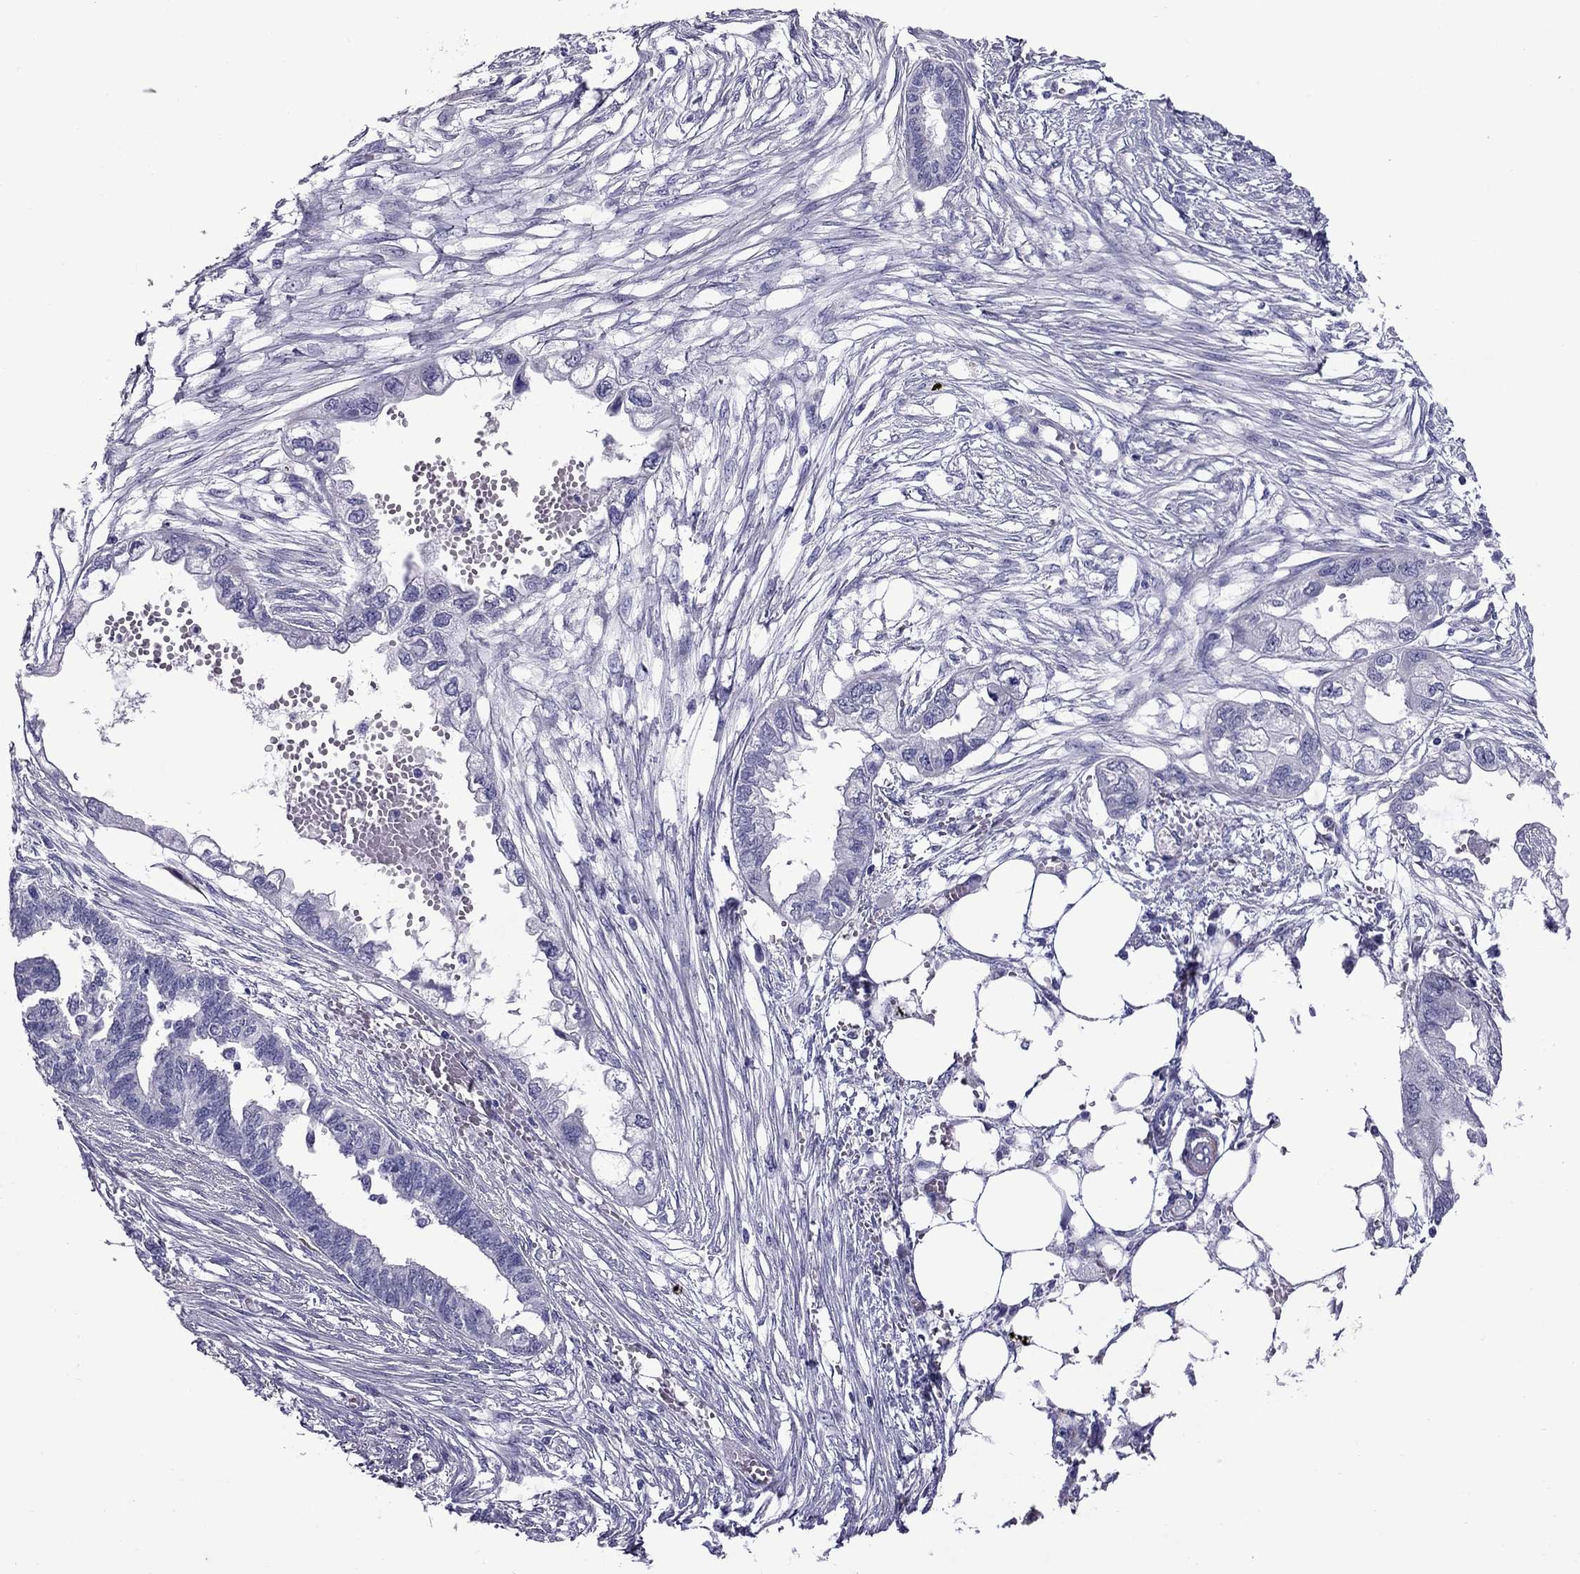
{"staining": {"intensity": "negative", "quantity": "none", "location": "none"}, "tissue": "endometrial cancer", "cell_type": "Tumor cells", "image_type": "cancer", "snomed": [{"axis": "morphology", "description": "Adenocarcinoma, NOS"}, {"axis": "morphology", "description": "Adenocarcinoma, metastatic, NOS"}, {"axis": "topography", "description": "Adipose tissue"}, {"axis": "topography", "description": "Endometrium"}], "caption": "An immunohistochemistry histopathology image of endometrial adenocarcinoma is shown. There is no staining in tumor cells of endometrial adenocarcinoma.", "gene": "CHRNA5", "patient": {"sex": "female", "age": 67}}